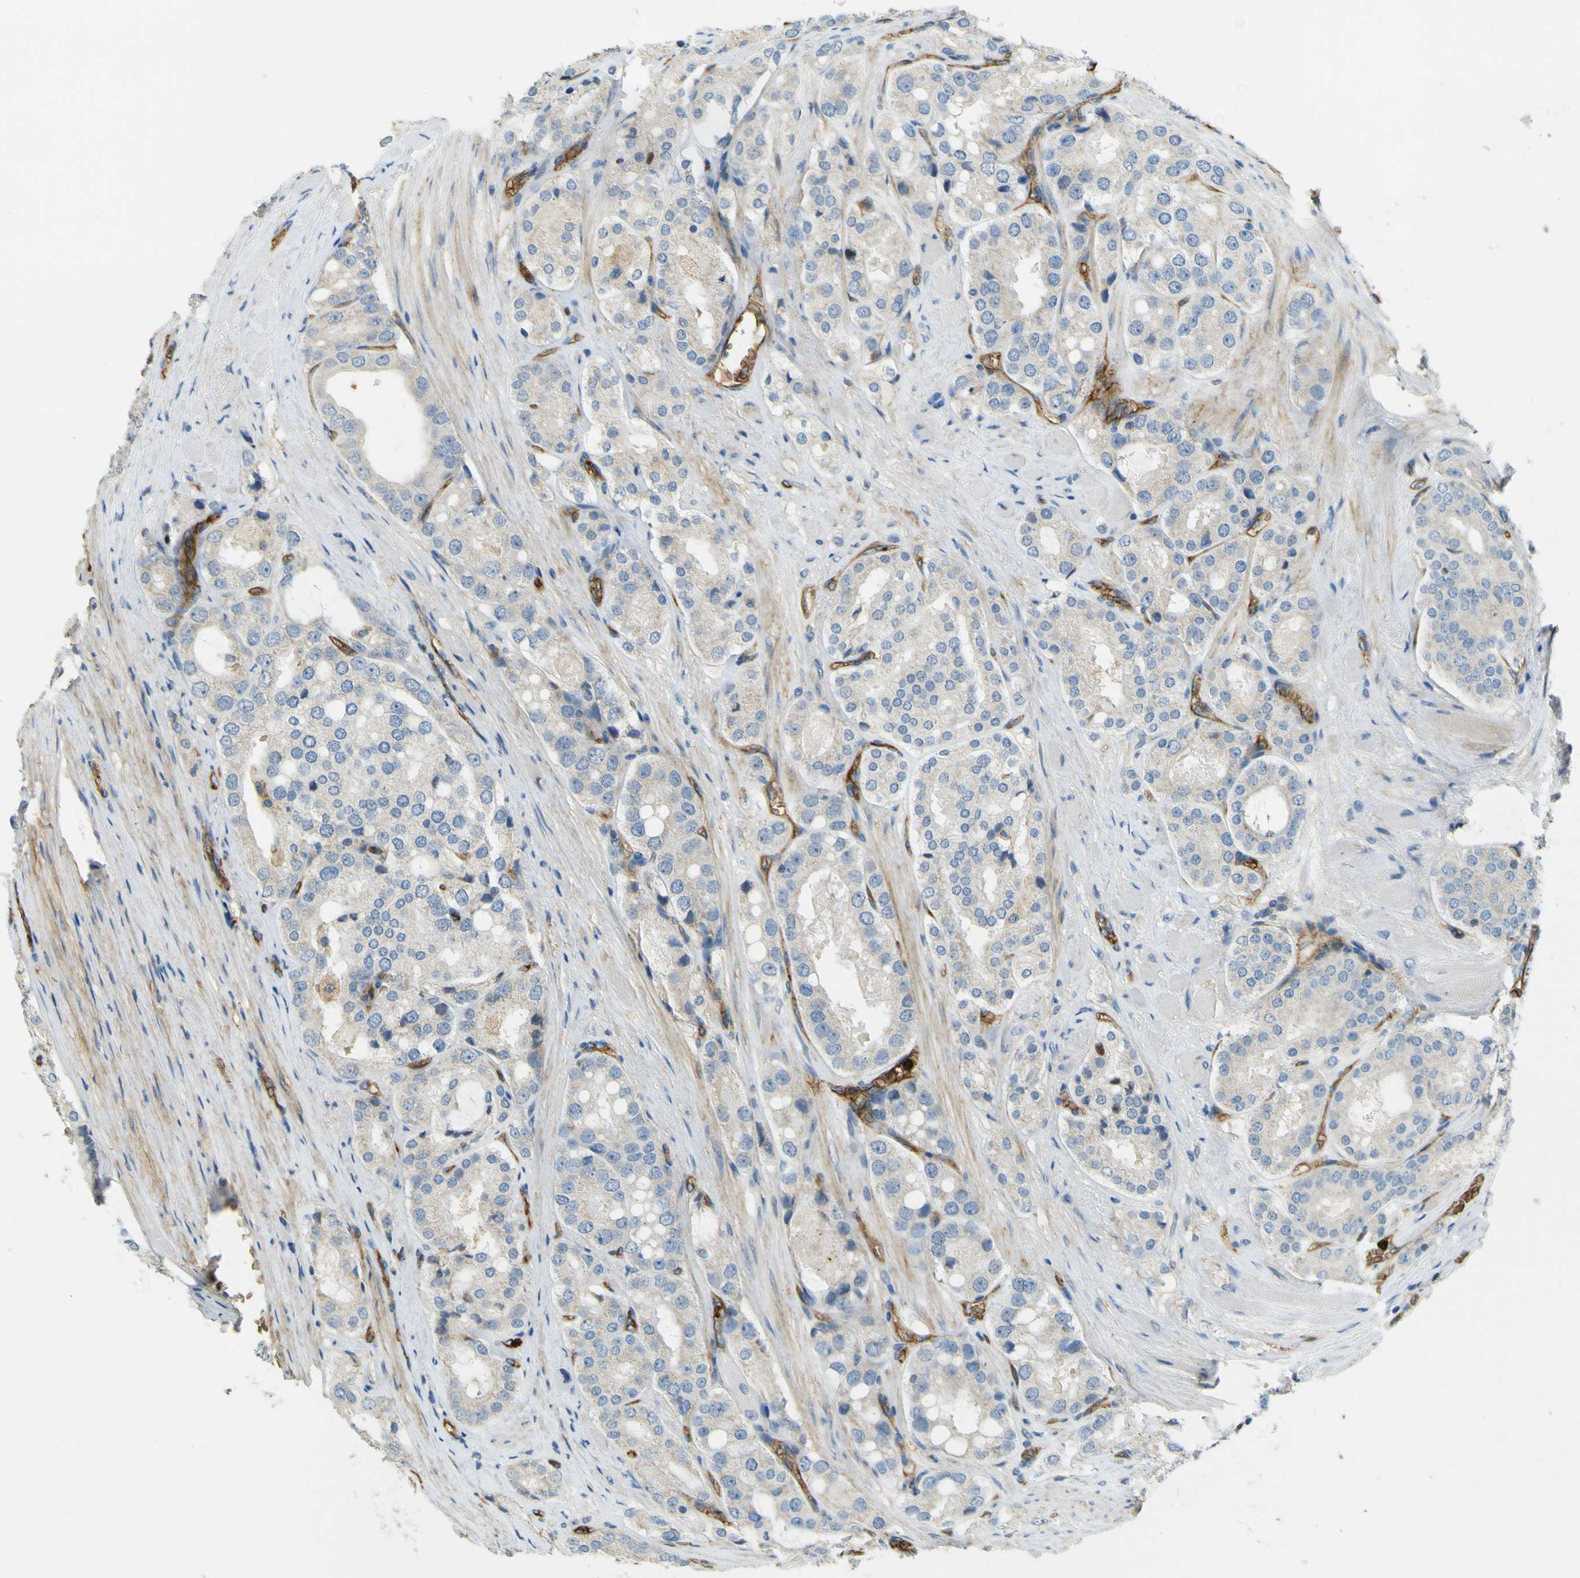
{"staining": {"intensity": "negative", "quantity": "none", "location": "none"}, "tissue": "prostate cancer", "cell_type": "Tumor cells", "image_type": "cancer", "snomed": [{"axis": "morphology", "description": "Adenocarcinoma, High grade"}, {"axis": "topography", "description": "Prostate"}], "caption": "Immunohistochemistry (IHC) histopathology image of neoplastic tissue: human prostate cancer (adenocarcinoma (high-grade)) stained with DAB exhibits no significant protein staining in tumor cells.", "gene": "PLXDC1", "patient": {"sex": "male", "age": 65}}